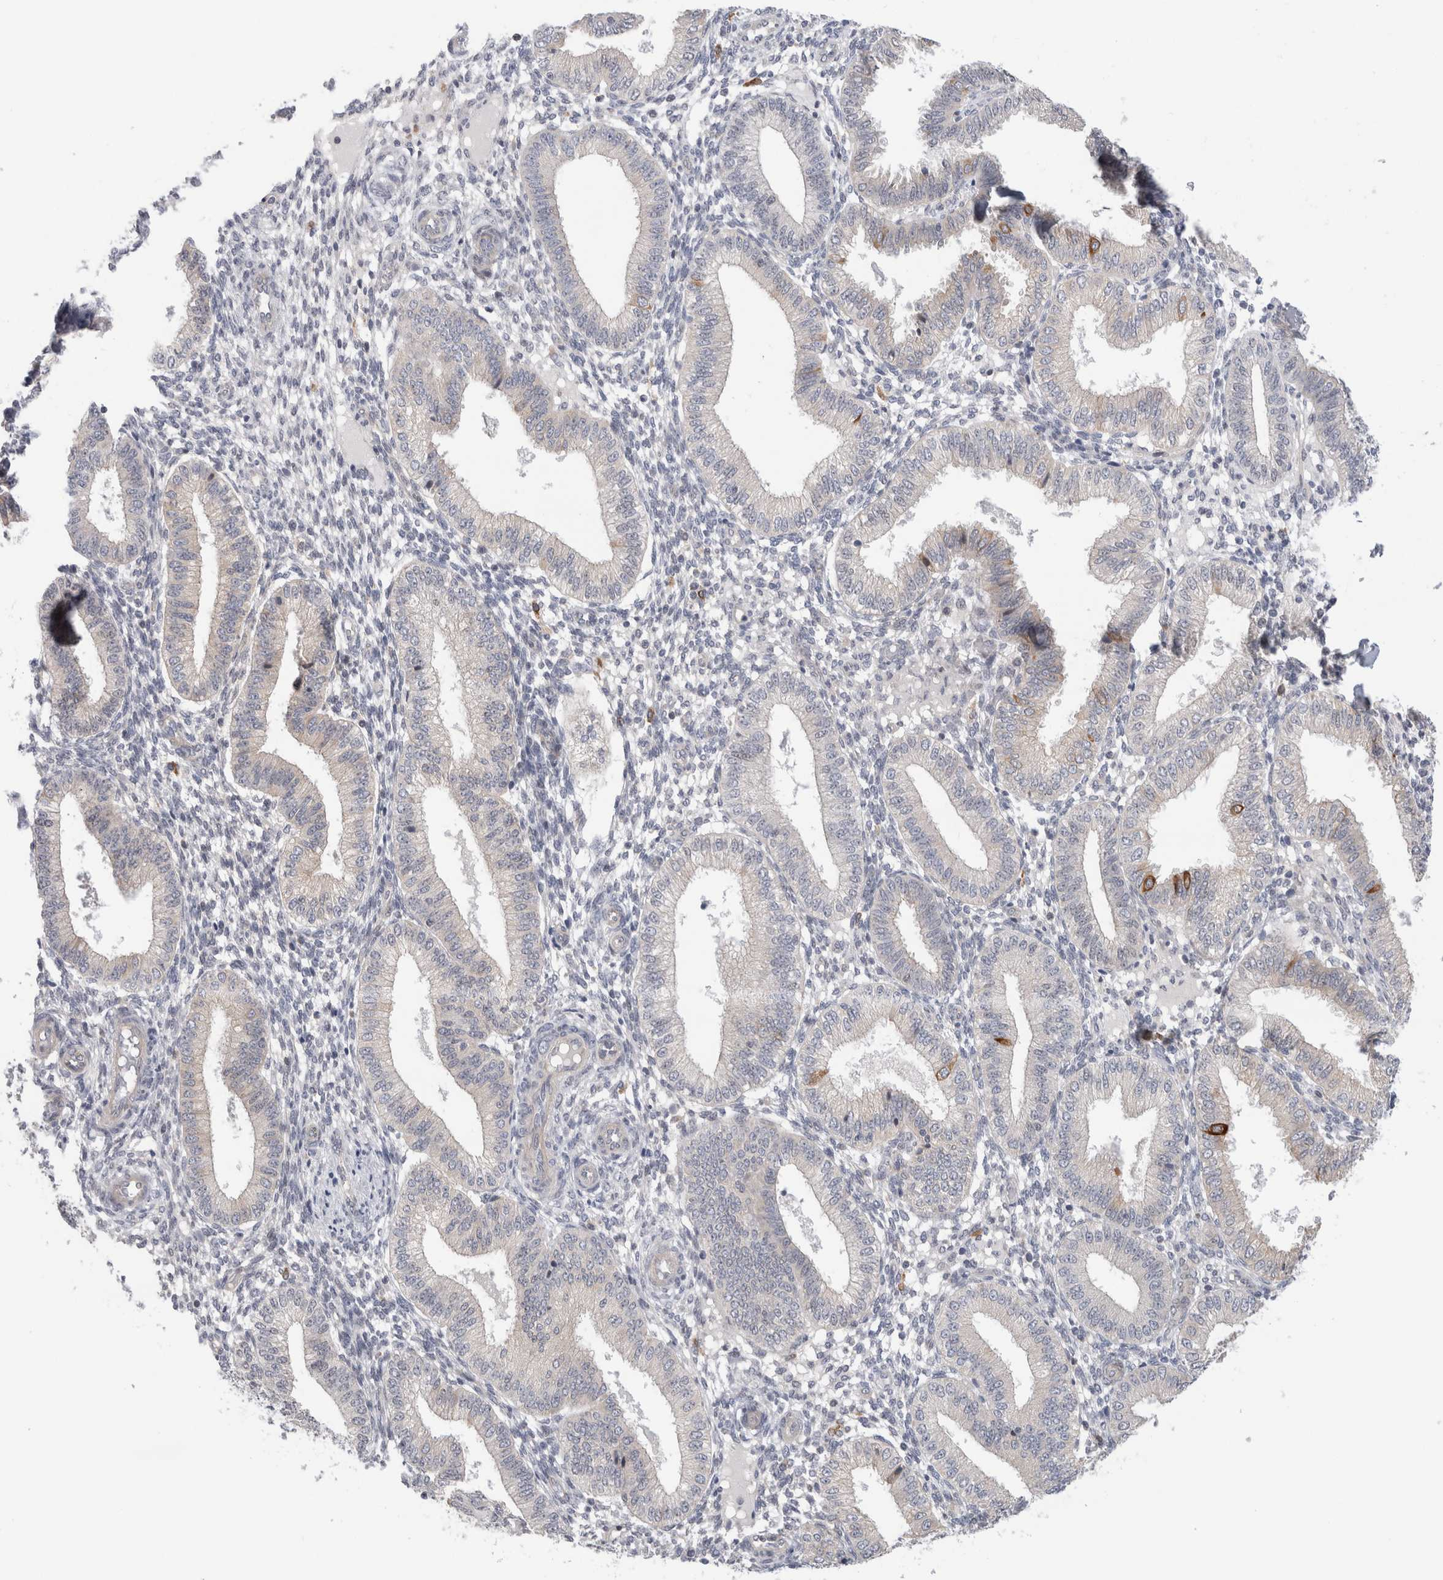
{"staining": {"intensity": "negative", "quantity": "none", "location": "none"}, "tissue": "endometrium", "cell_type": "Cells in endometrial stroma", "image_type": "normal", "snomed": [{"axis": "morphology", "description": "Normal tissue, NOS"}, {"axis": "topography", "description": "Endometrium"}], "caption": "An IHC micrograph of unremarkable endometrium is shown. There is no staining in cells in endometrial stroma of endometrium. (Brightfield microscopy of DAB immunohistochemistry (IHC) at high magnification).", "gene": "SYTL5", "patient": {"sex": "female", "age": 39}}